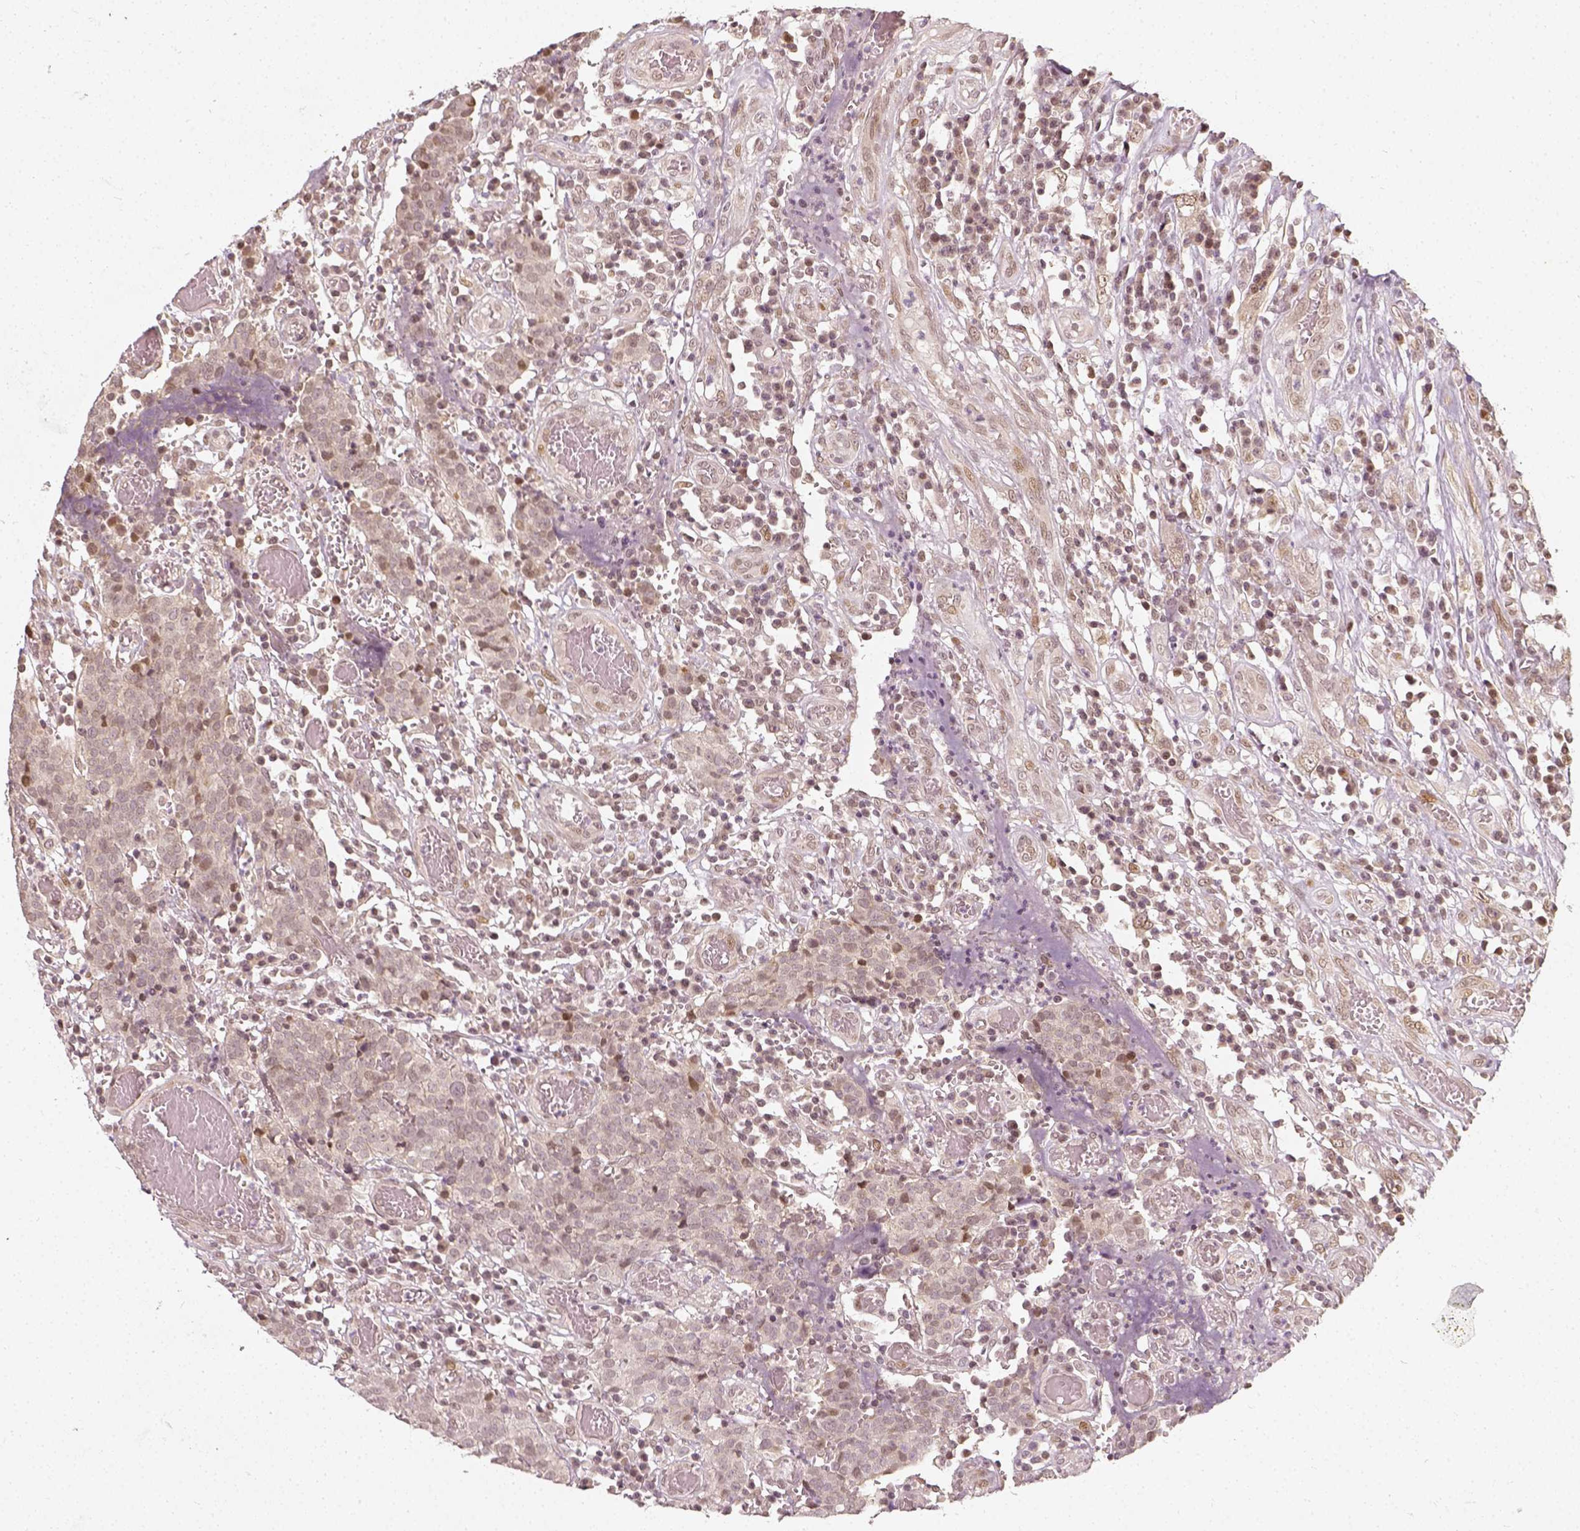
{"staining": {"intensity": "negative", "quantity": "none", "location": "none"}, "tissue": "prostate cancer", "cell_type": "Tumor cells", "image_type": "cancer", "snomed": [{"axis": "morphology", "description": "Adenocarcinoma, High grade"}, {"axis": "topography", "description": "Prostate and seminal vesicle, NOS"}], "caption": "Protein analysis of prostate cancer exhibits no significant expression in tumor cells.", "gene": "ZMAT3", "patient": {"sex": "male", "age": 60}}